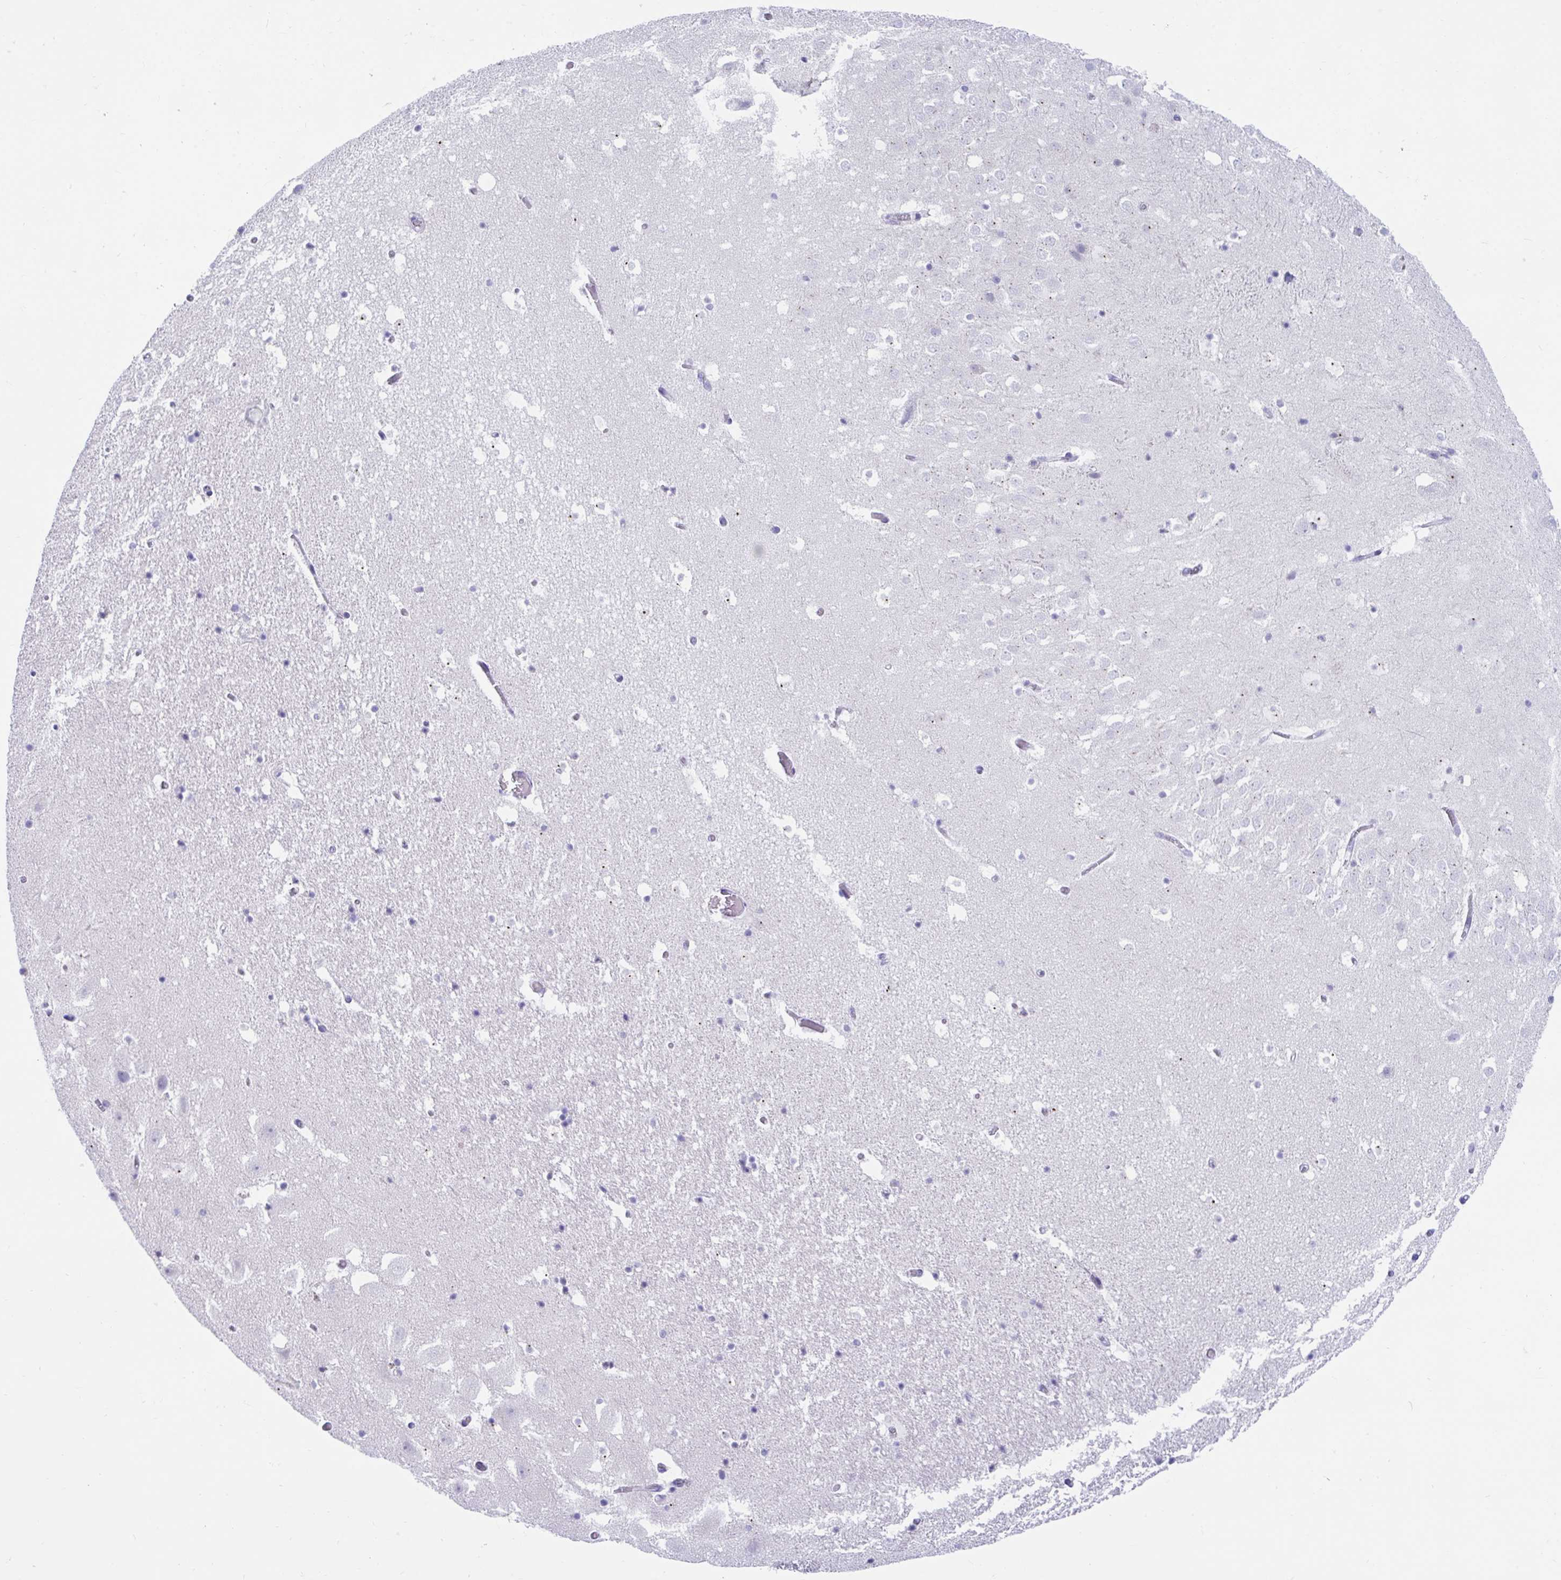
{"staining": {"intensity": "negative", "quantity": "none", "location": "none"}, "tissue": "hippocampus", "cell_type": "Glial cells", "image_type": "normal", "snomed": [{"axis": "morphology", "description": "Normal tissue, NOS"}, {"axis": "topography", "description": "Hippocampus"}], "caption": "Immunohistochemistry (IHC) of benign human hippocampus demonstrates no expression in glial cells.", "gene": "TTC30A", "patient": {"sex": "female", "age": 42}}